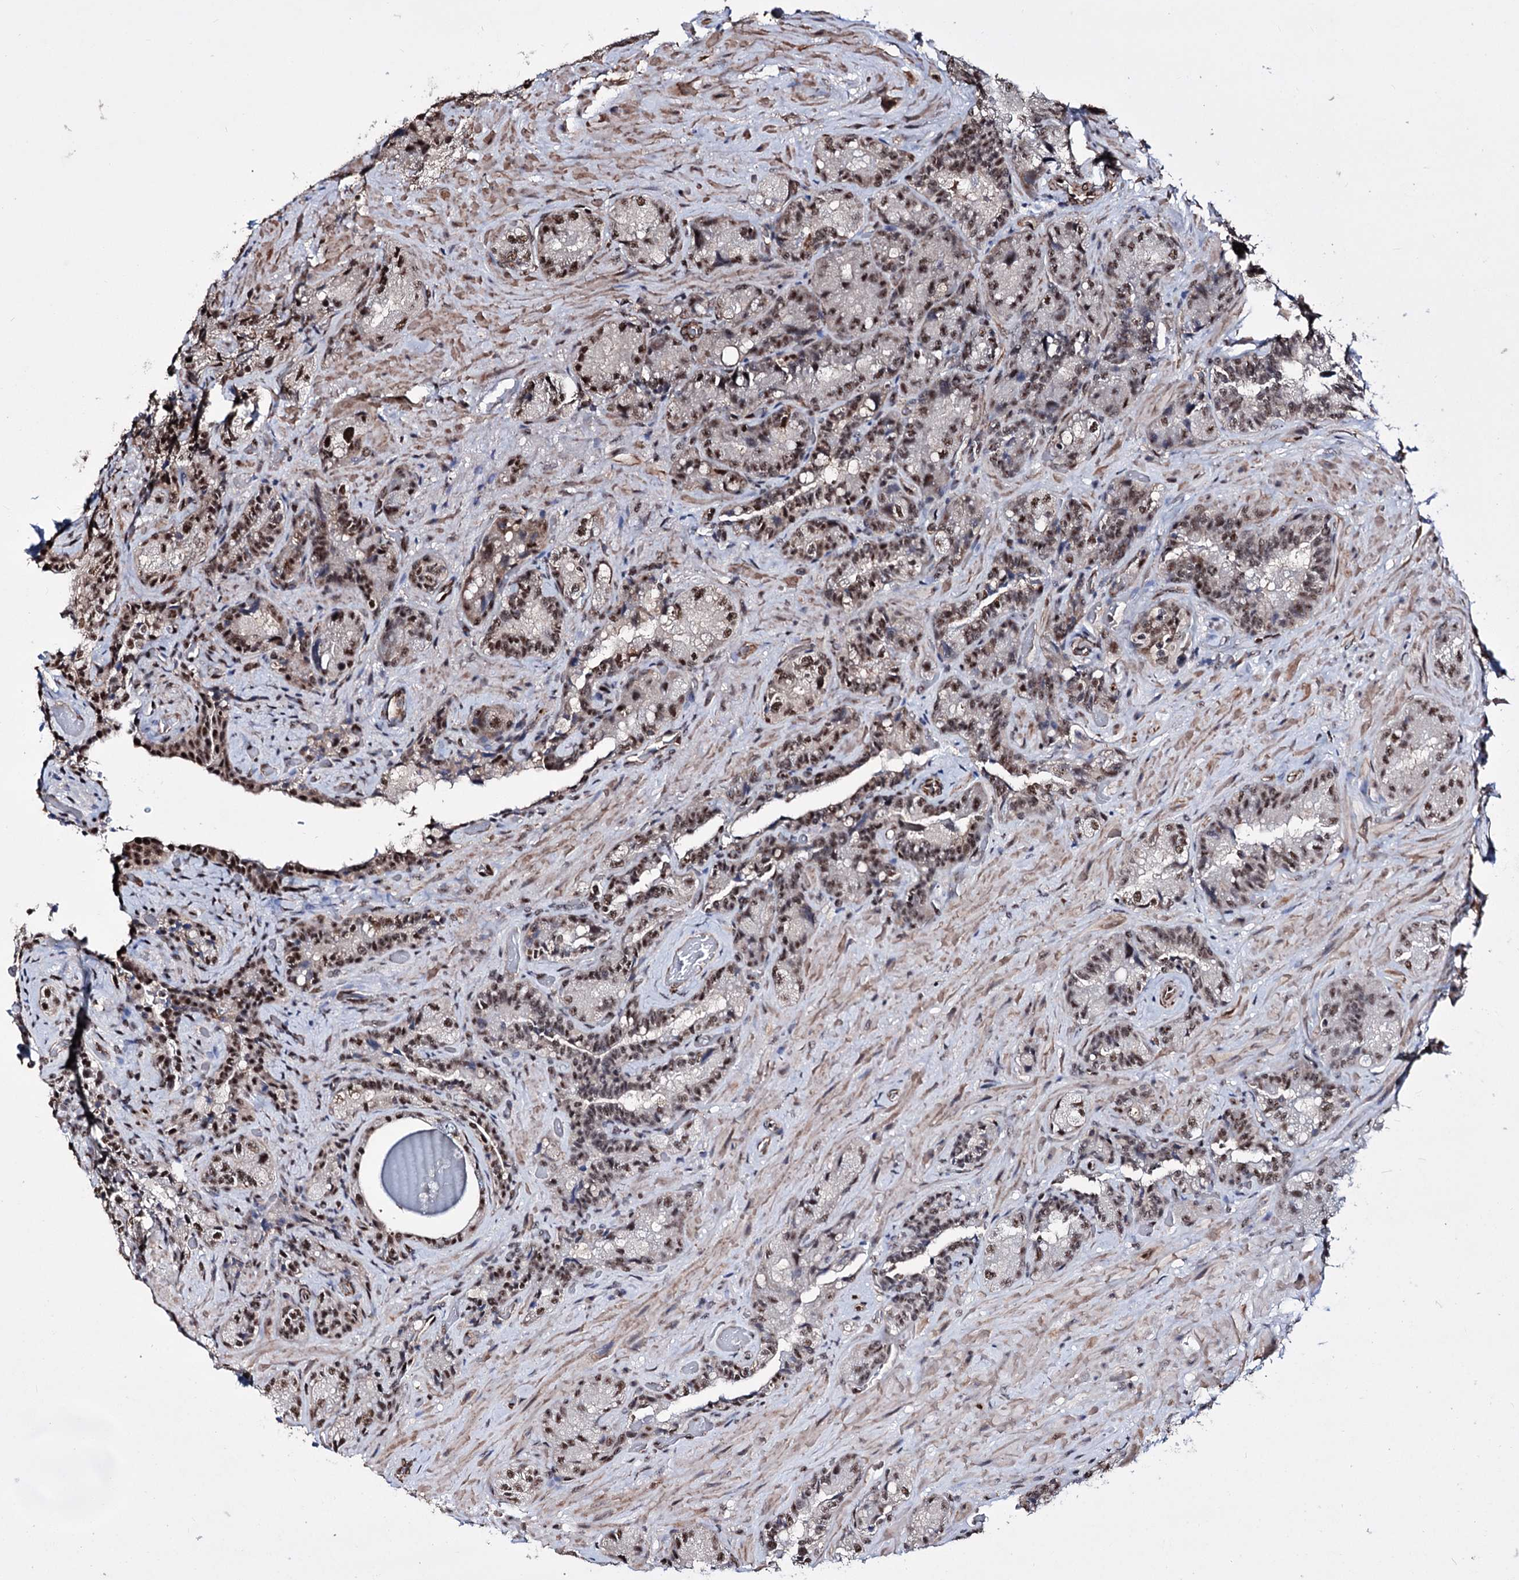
{"staining": {"intensity": "strong", "quantity": "25%-75%", "location": "nuclear"}, "tissue": "seminal vesicle", "cell_type": "Glandular cells", "image_type": "normal", "snomed": [{"axis": "morphology", "description": "Normal tissue, NOS"}, {"axis": "topography", "description": "Prostate and seminal vesicle, NOS"}, {"axis": "topography", "description": "Prostate"}, {"axis": "topography", "description": "Seminal veicle"}], "caption": "Seminal vesicle stained with DAB (3,3'-diaminobenzidine) immunohistochemistry (IHC) displays high levels of strong nuclear staining in approximately 25%-75% of glandular cells.", "gene": "CHMP7", "patient": {"sex": "male", "age": 67}}